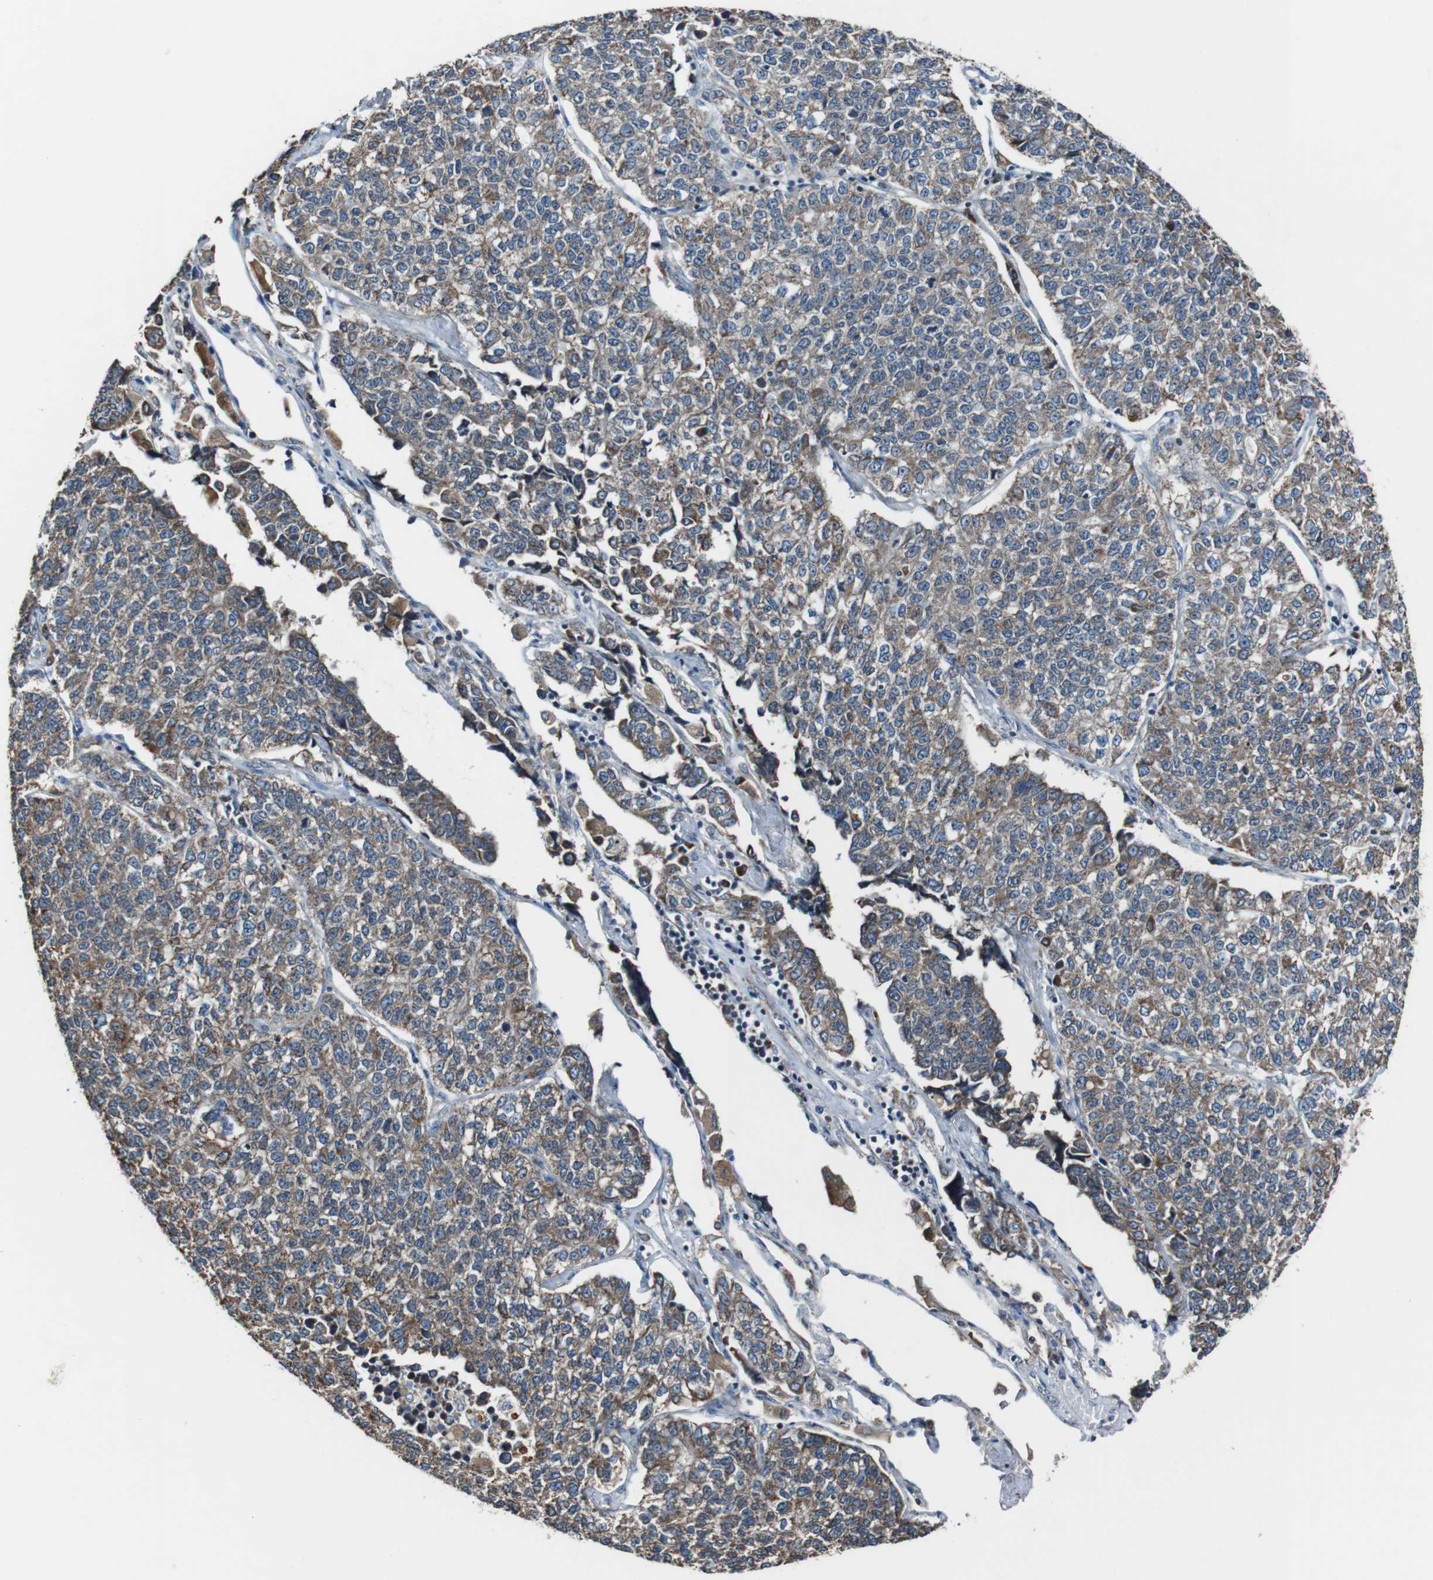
{"staining": {"intensity": "moderate", "quantity": ">75%", "location": "cytoplasmic/membranous"}, "tissue": "lung cancer", "cell_type": "Tumor cells", "image_type": "cancer", "snomed": [{"axis": "morphology", "description": "Adenocarcinoma, NOS"}, {"axis": "topography", "description": "Lung"}], "caption": "Human adenocarcinoma (lung) stained for a protein (brown) shows moderate cytoplasmic/membranous positive staining in about >75% of tumor cells.", "gene": "CISD2", "patient": {"sex": "male", "age": 49}}